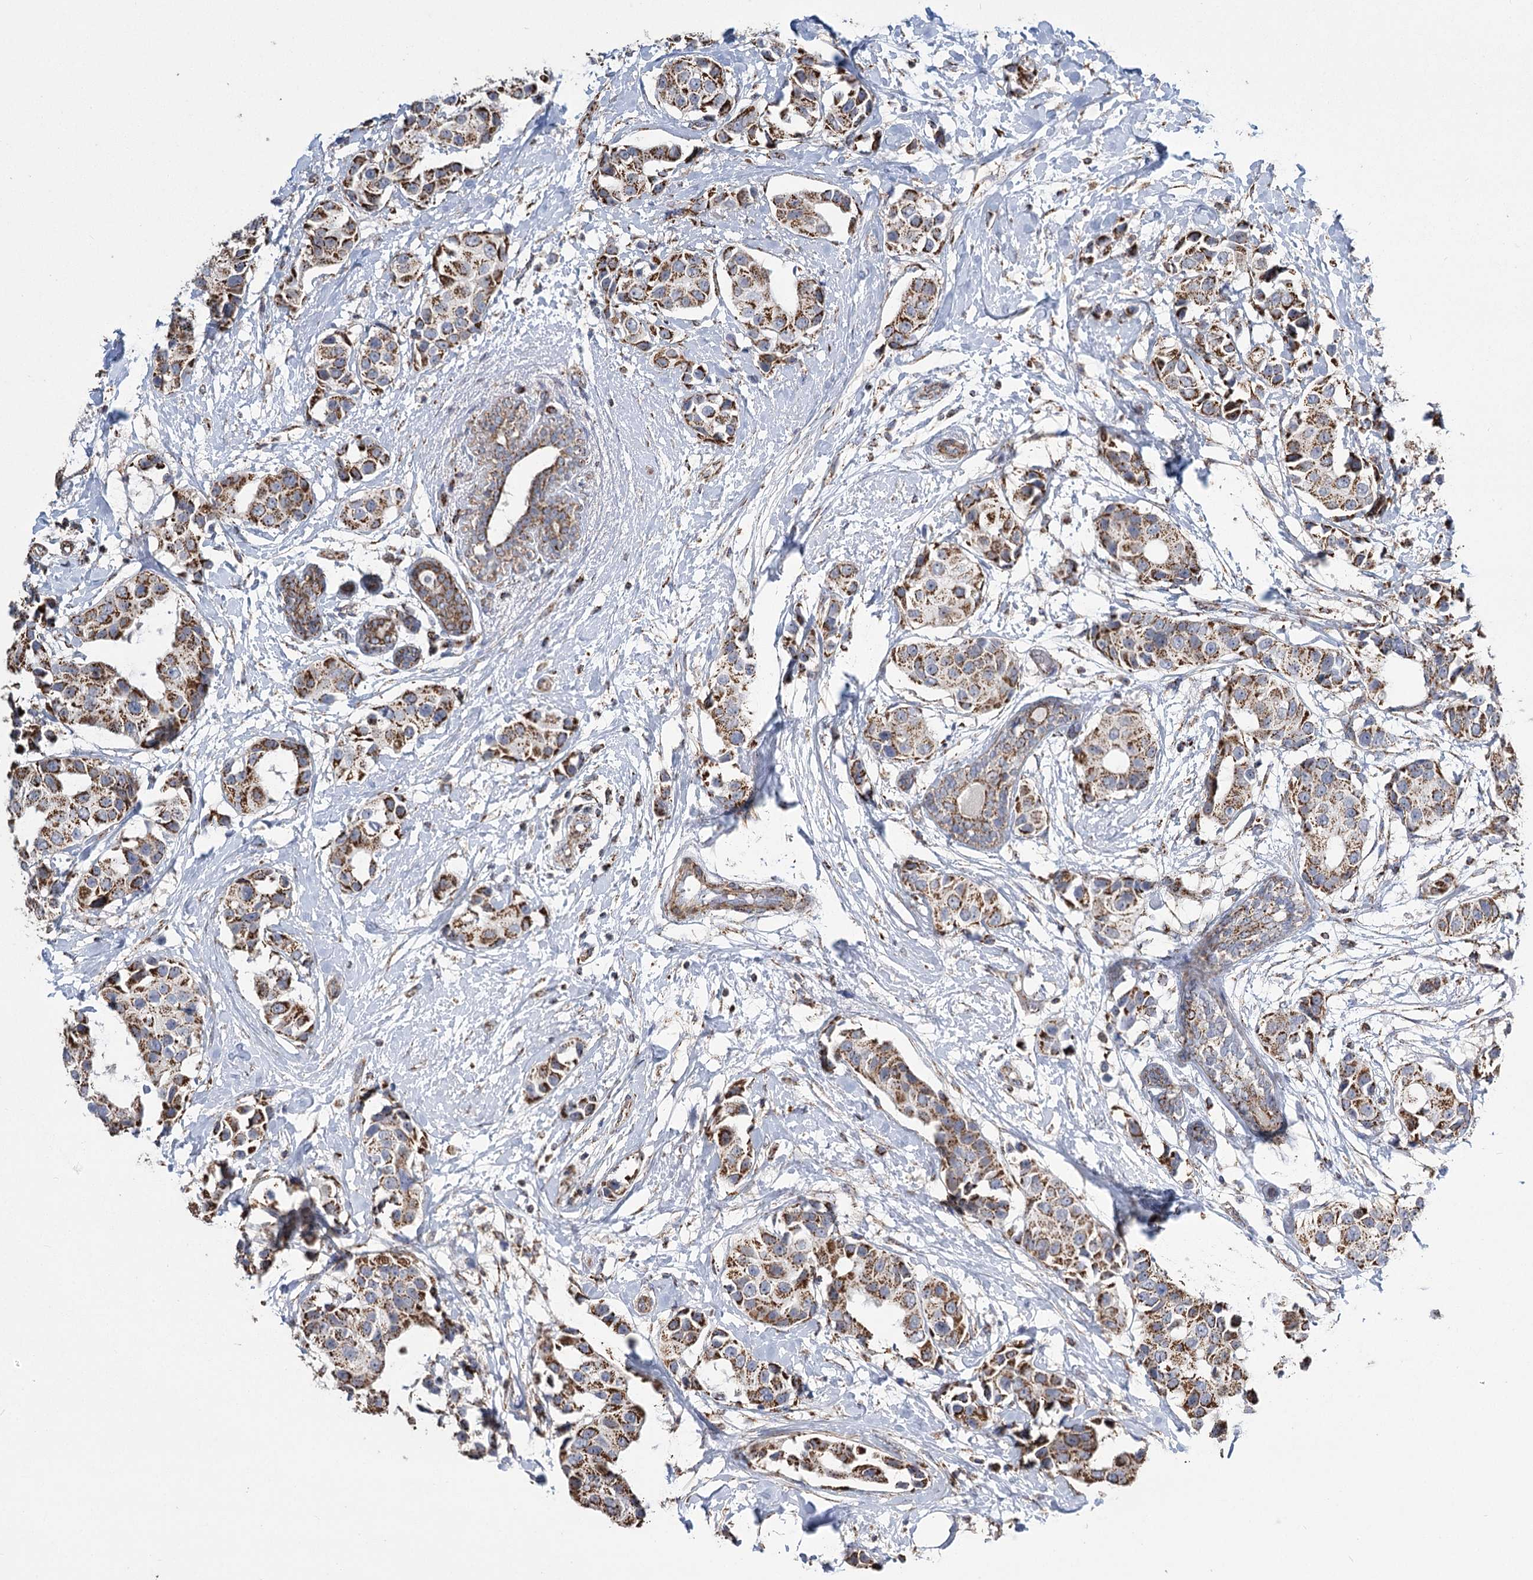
{"staining": {"intensity": "strong", "quantity": ">75%", "location": "cytoplasmic/membranous"}, "tissue": "breast cancer", "cell_type": "Tumor cells", "image_type": "cancer", "snomed": [{"axis": "morphology", "description": "Normal tissue, NOS"}, {"axis": "morphology", "description": "Duct carcinoma"}, {"axis": "topography", "description": "Breast"}], "caption": "Brown immunohistochemical staining in human breast cancer (intraductal carcinoma) shows strong cytoplasmic/membranous positivity in about >75% of tumor cells. (DAB = brown stain, brightfield microscopy at high magnification).", "gene": "RANBP3L", "patient": {"sex": "female", "age": 39}}